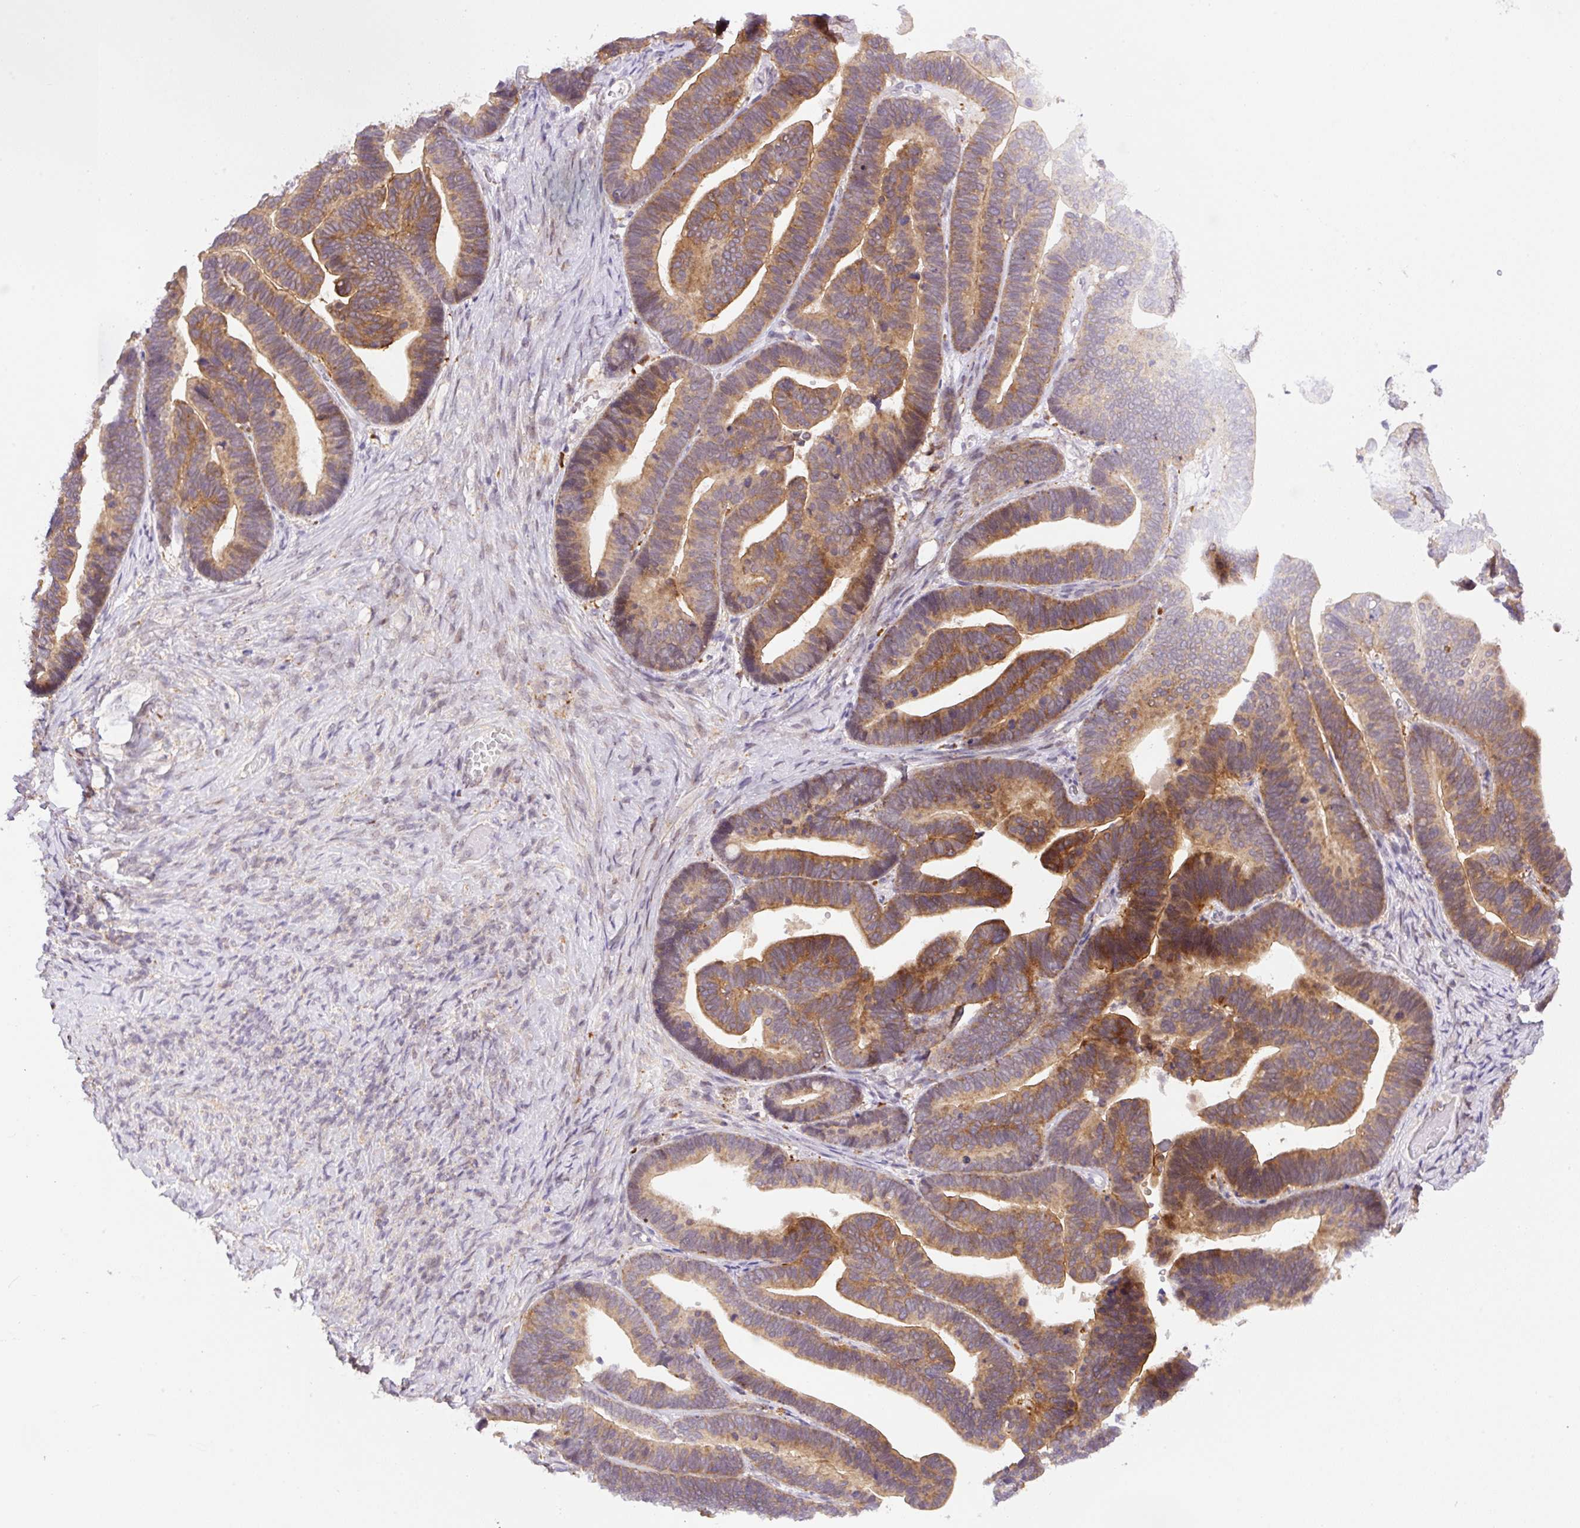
{"staining": {"intensity": "moderate", "quantity": ">75%", "location": "cytoplasmic/membranous"}, "tissue": "ovarian cancer", "cell_type": "Tumor cells", "image_type": "cancer", "snomed": [{"axis": "morphology", "description": "Cystadenocarcinoma, serous, NOS"}, {"axis": "topography", "description": "Ovary"}], "caption": "Immunohistochemistry micrograph of neoplastic tissue: ovarian cancer stained using IHC demonstrates medium levels of moderate protein expression localized specifically in the cytoplasmic/membranous of tumor cells, appearing as a cytoplasmic/membranous brown color.", "gene": "CEBPZOS", "patient": {"sex": "female", "age": 56}}